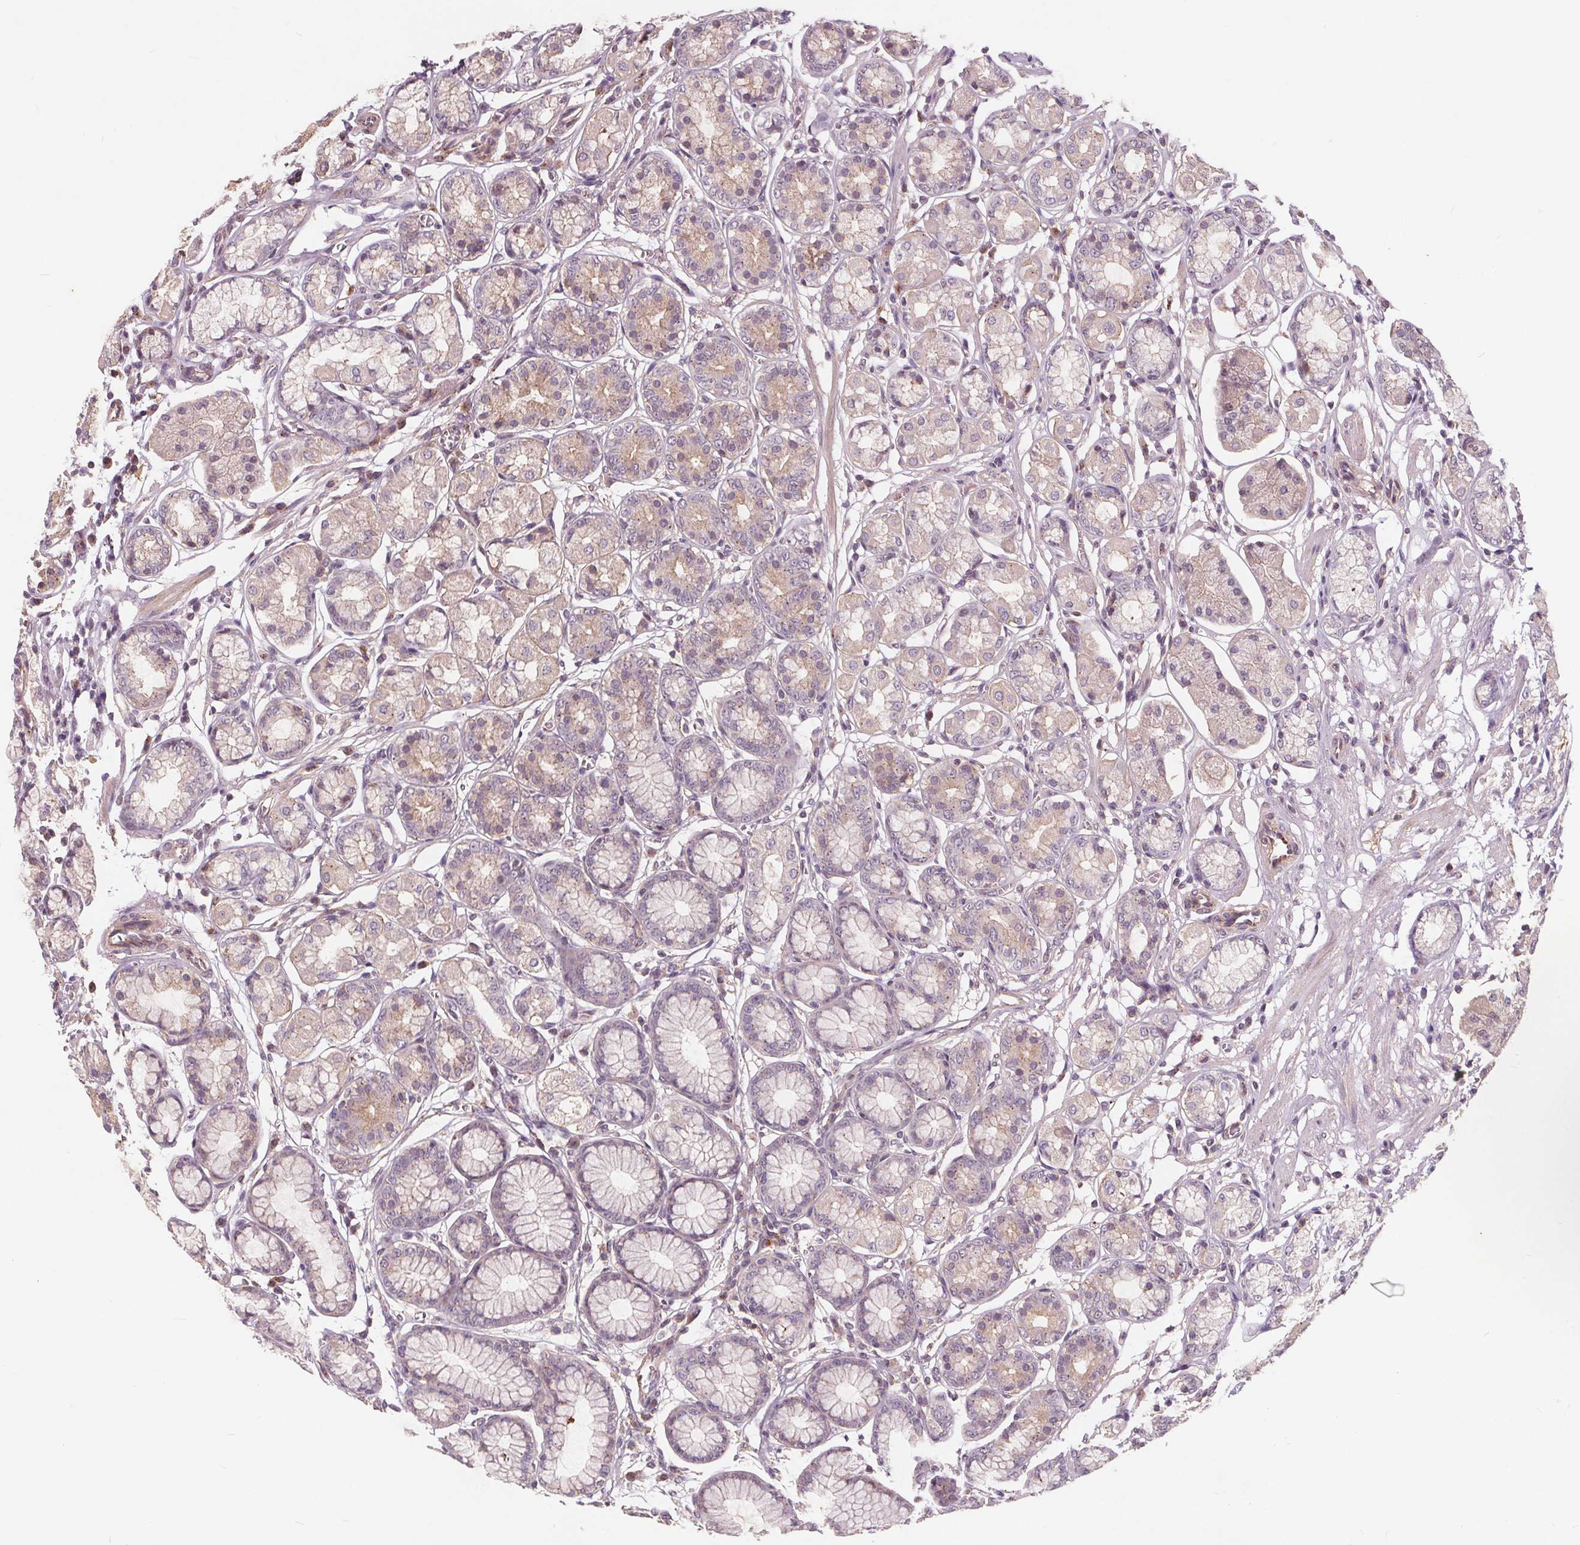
{"staining": {"intensity": "negative", "quantity": "none", "location": "none"}, "tissue": "stomach", "cell_type": "Glandular cells", "image_type": "normal", "snomed": [{"axis": "morphology", "description": "Normal tissue, NOS"}, {"axis": "topography", "description": "Stomach"}, {"axis": "topography", "description": "Stomach, lower"}], "caption": "Protein analysis of normal stomach displays no significant expression in glandular cells. The staining is performed using DAB brown chromogen with nuclei counter-stained in using hematoxylin.", "gene": "CSNK1G2", "patient": {"sex": "male", "age": 76}}